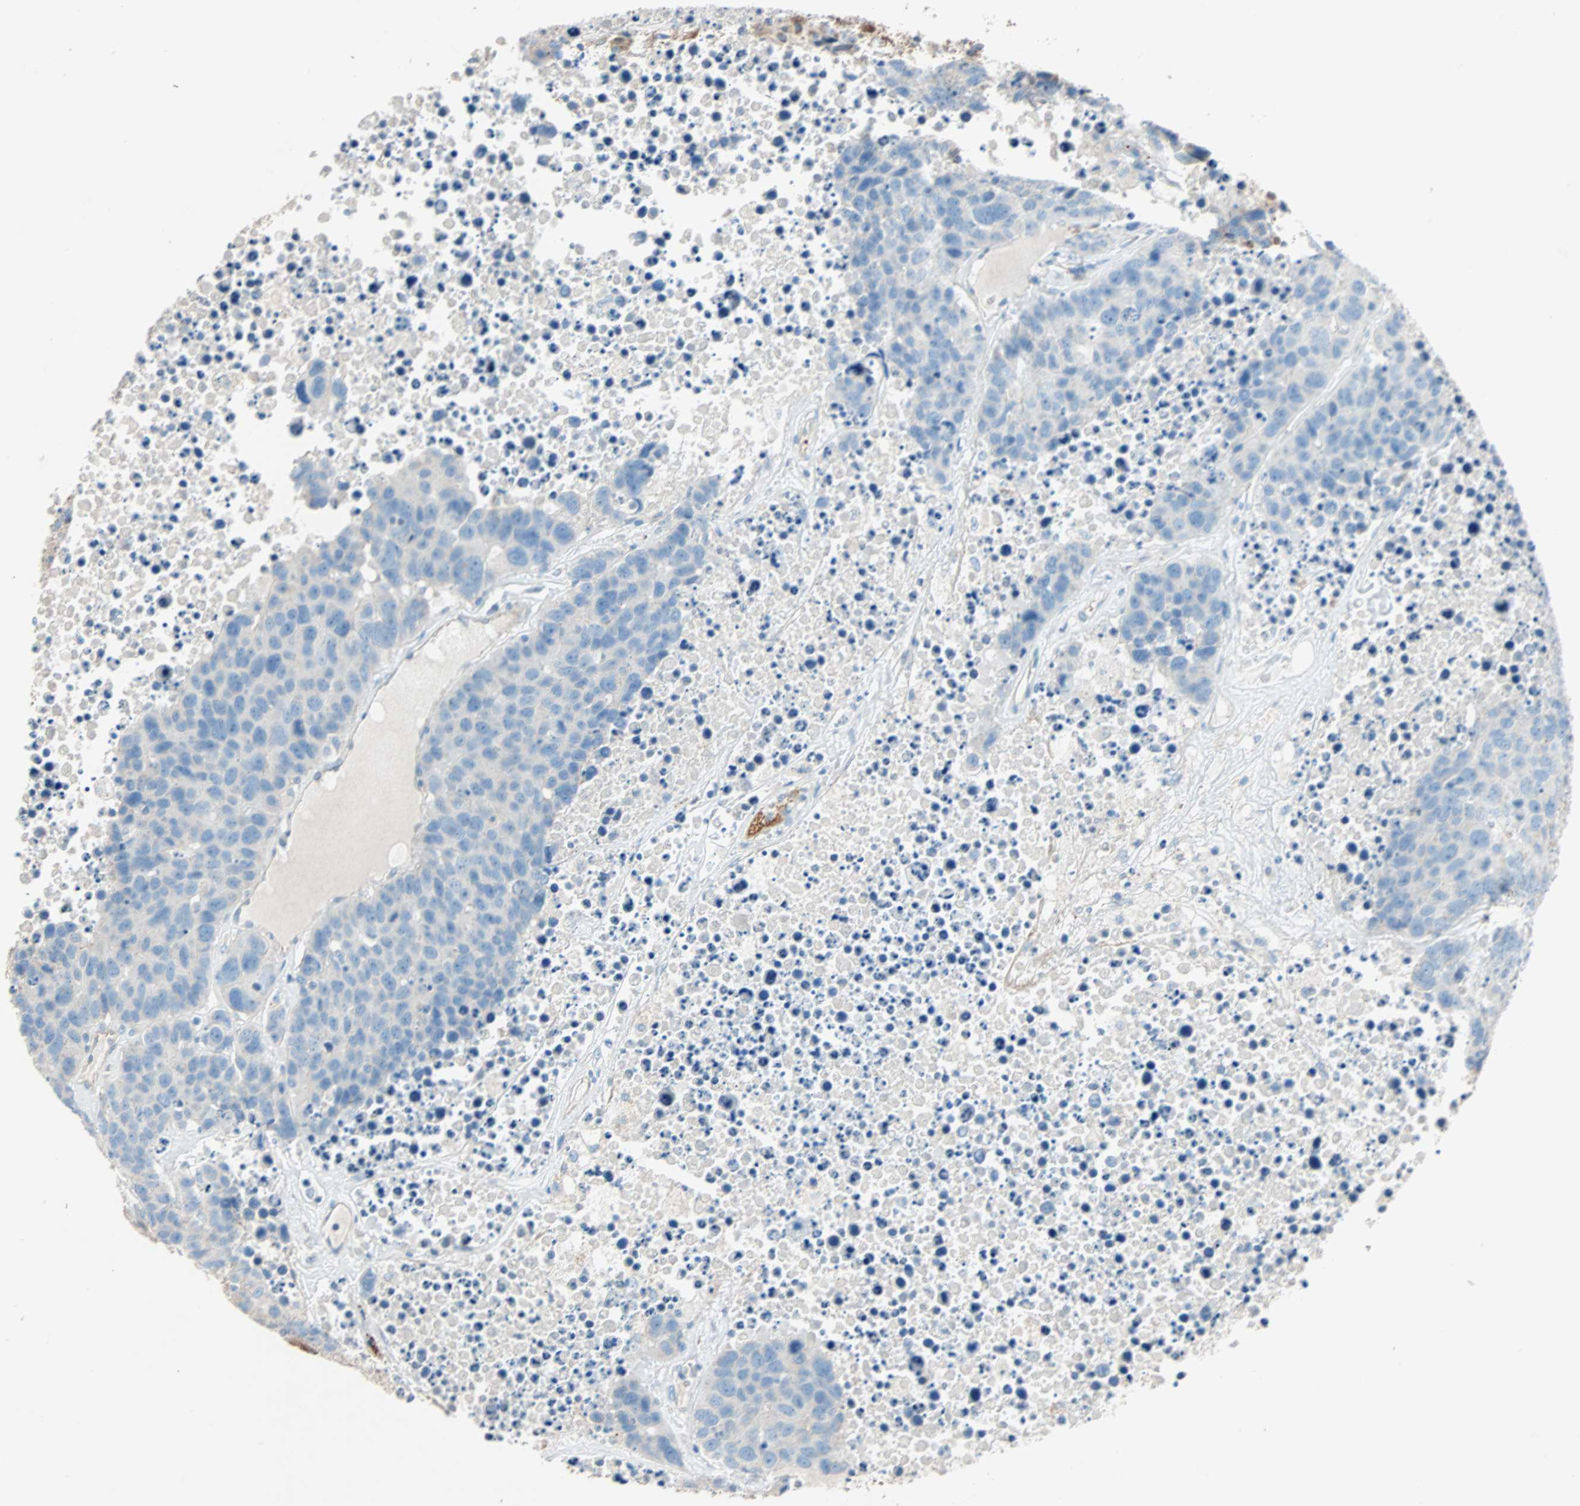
{"staining": {"intensity": "weak", "quantity": ">75%", "location": "cytoplasmic/membranous"}, "tissue": "carcinoid", "cell_type": "Tumor cells", "image_type": "cancer", "snomed": [{"axis": "morphology", "description": "Carcinoid, malignant, NOS"}, {"axis": "topography", "description": "Lung"}], "caption": "Human carcinoid stained with a protein marker reveals weak staining in tumor cells.", "gene": "LY6G6F", "patient": {"sex": "male", "age": 60}}